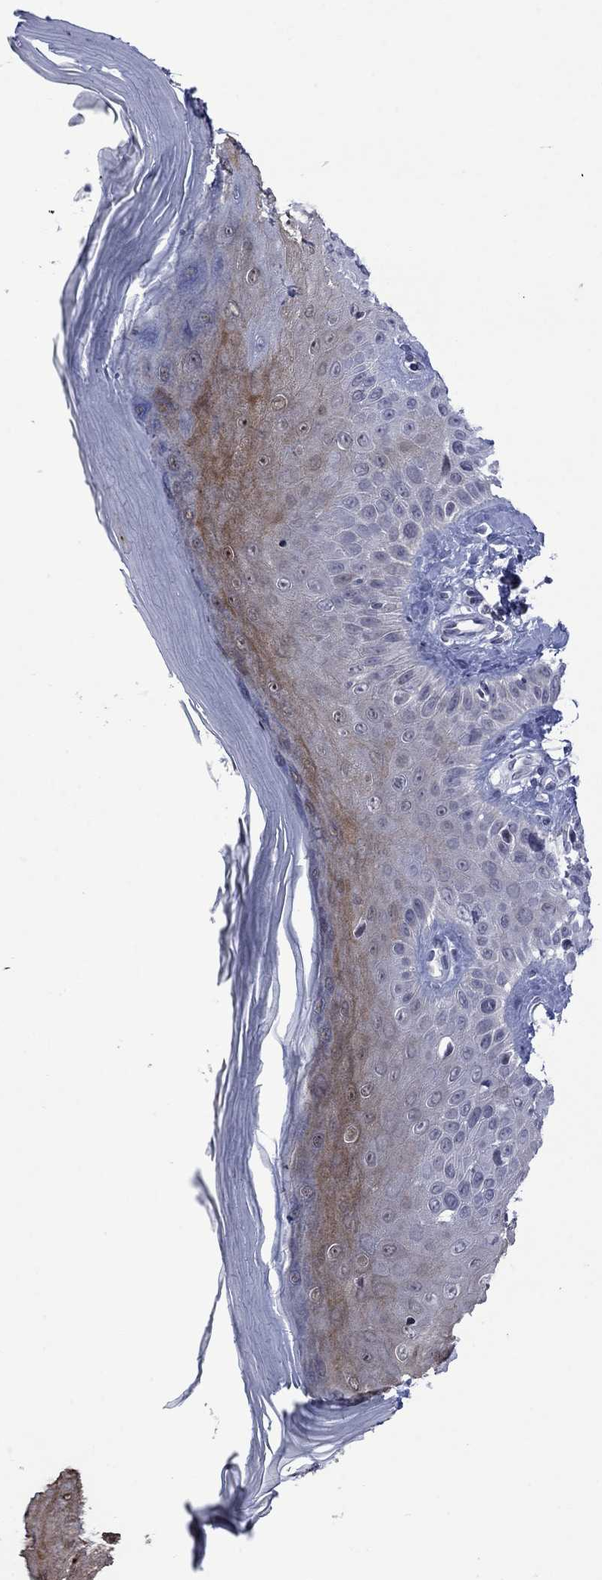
{"staining": {"intensity": "negative", "quantity": "none", "location": "none"}, "tissue": "skin", "cell_type": "Fibroblasts", "image_type": "normal", "snomed": [{"axis": "morphology", "description": "Normal tissue, NOS"}, {"axis": "morphology", "description": "Inflammation, NOS"}, {"axis": "morphology", "description": "Fibrosis, NOS"}, {"axis": "topography", "description": "Skin"}], "caption": "Immunohistochemistry (IHC) of unremarkable skin shows no staining in fibroblasts. (DAB (3,3'-diaminobenzidine) immunohistochemistry (IHC) visualized using brightfield microscopy, high magnification).", "gene": "AGL", "patient": {"sex": "male", "age": 71}}